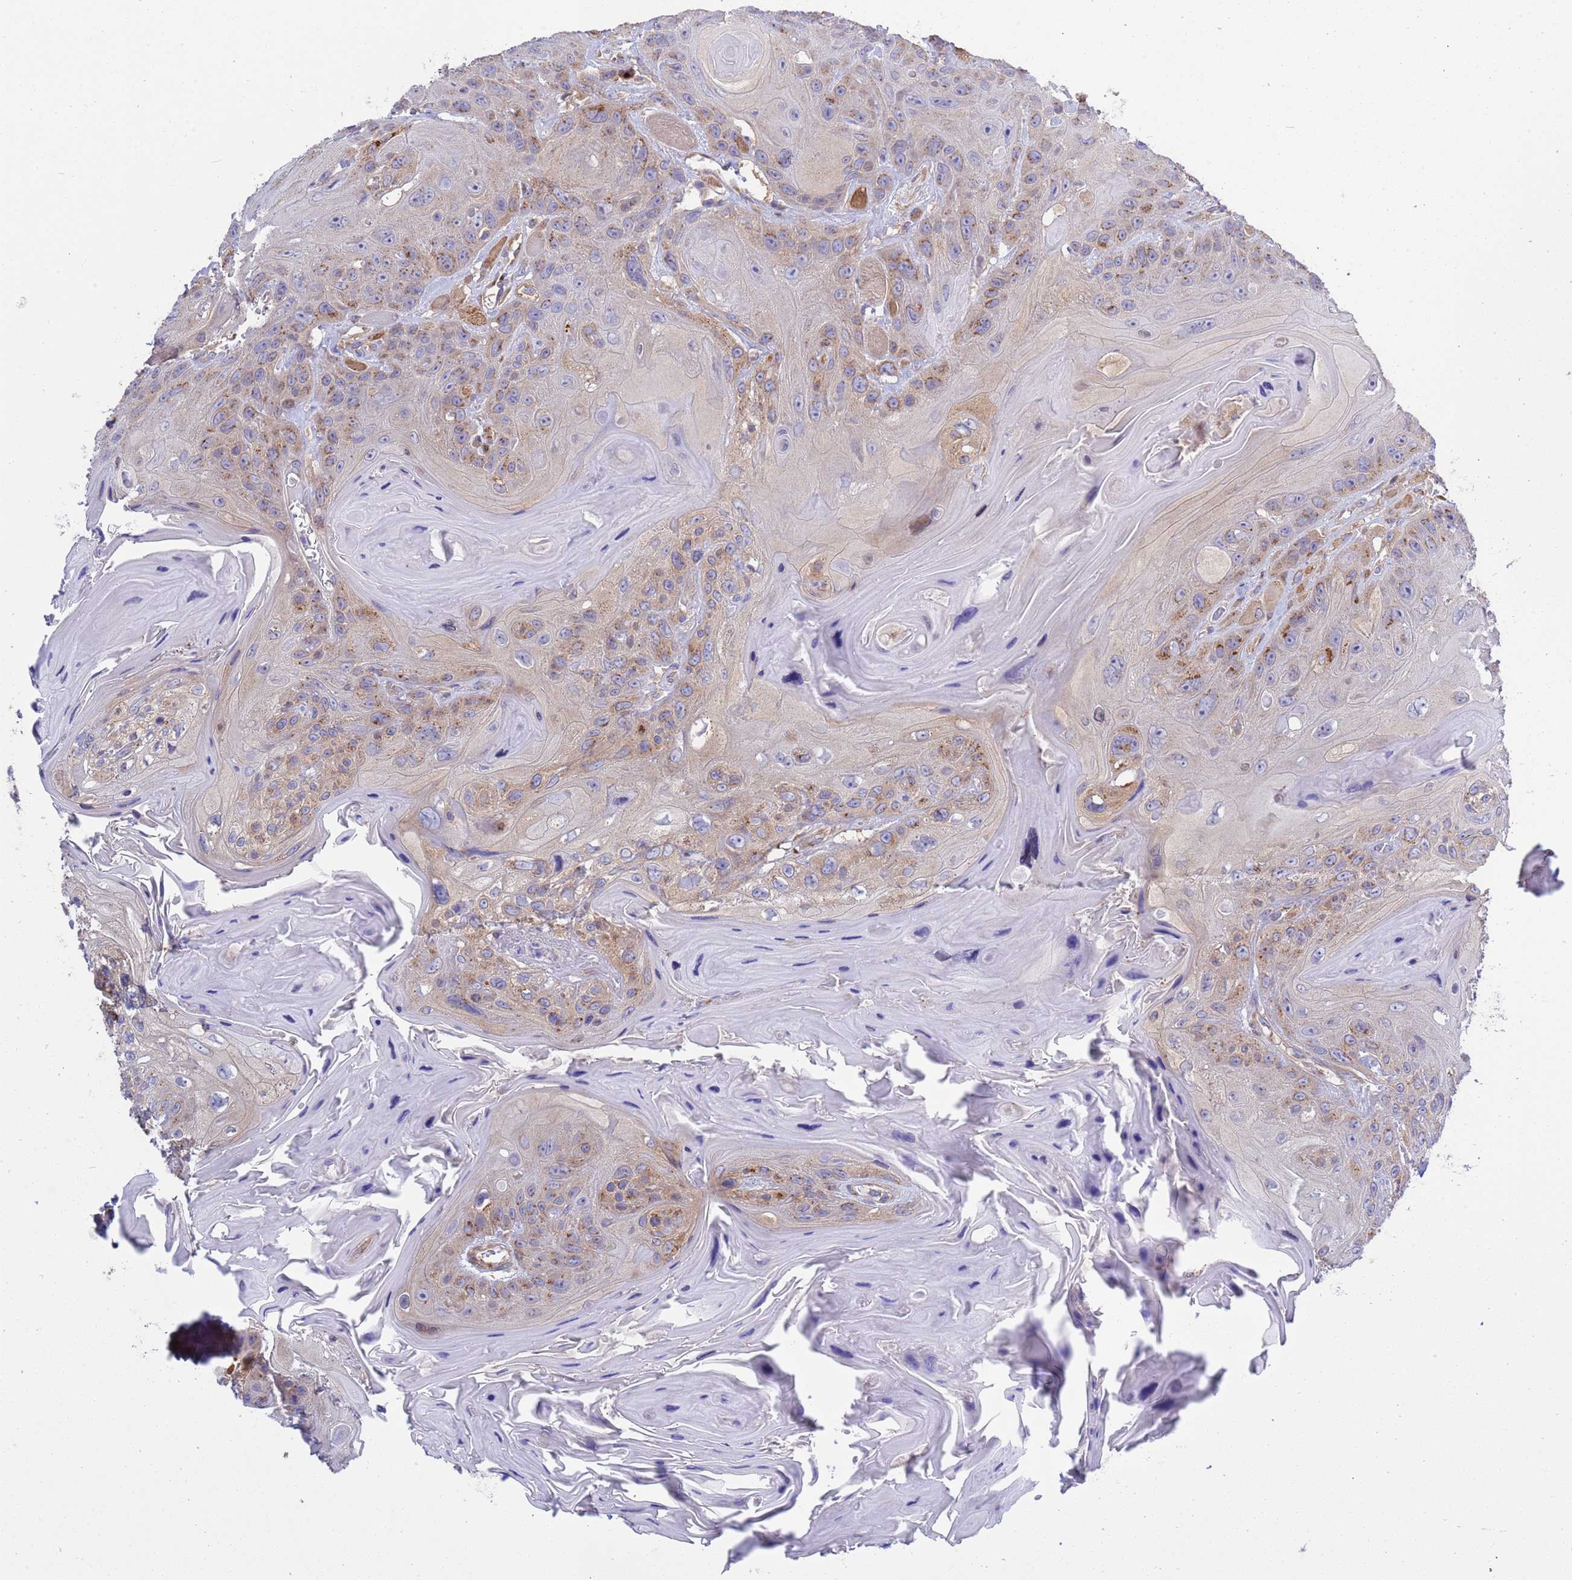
{"staining": {"intensity": "moderate", "quantity": "25%-75%", "location": "cytoplasmic/membranous"}, "tissue": "head and neck cancer", "cell_type": "Tumor cells", "image_type": "cancer", "snomed": [{"axis": "morphology", "description": "Squamous cell carcinoma, NOS"}, {"axis": "topography", "description": "Head-Neck"}], "caption": "A brown stain labels moderate cytoplasmic/membranous staining of a protein in head and neck squamous cell carcinoma tumor cells.", "gene": "ANAPC1", "patient": {"sex": "female", "age": 59}}